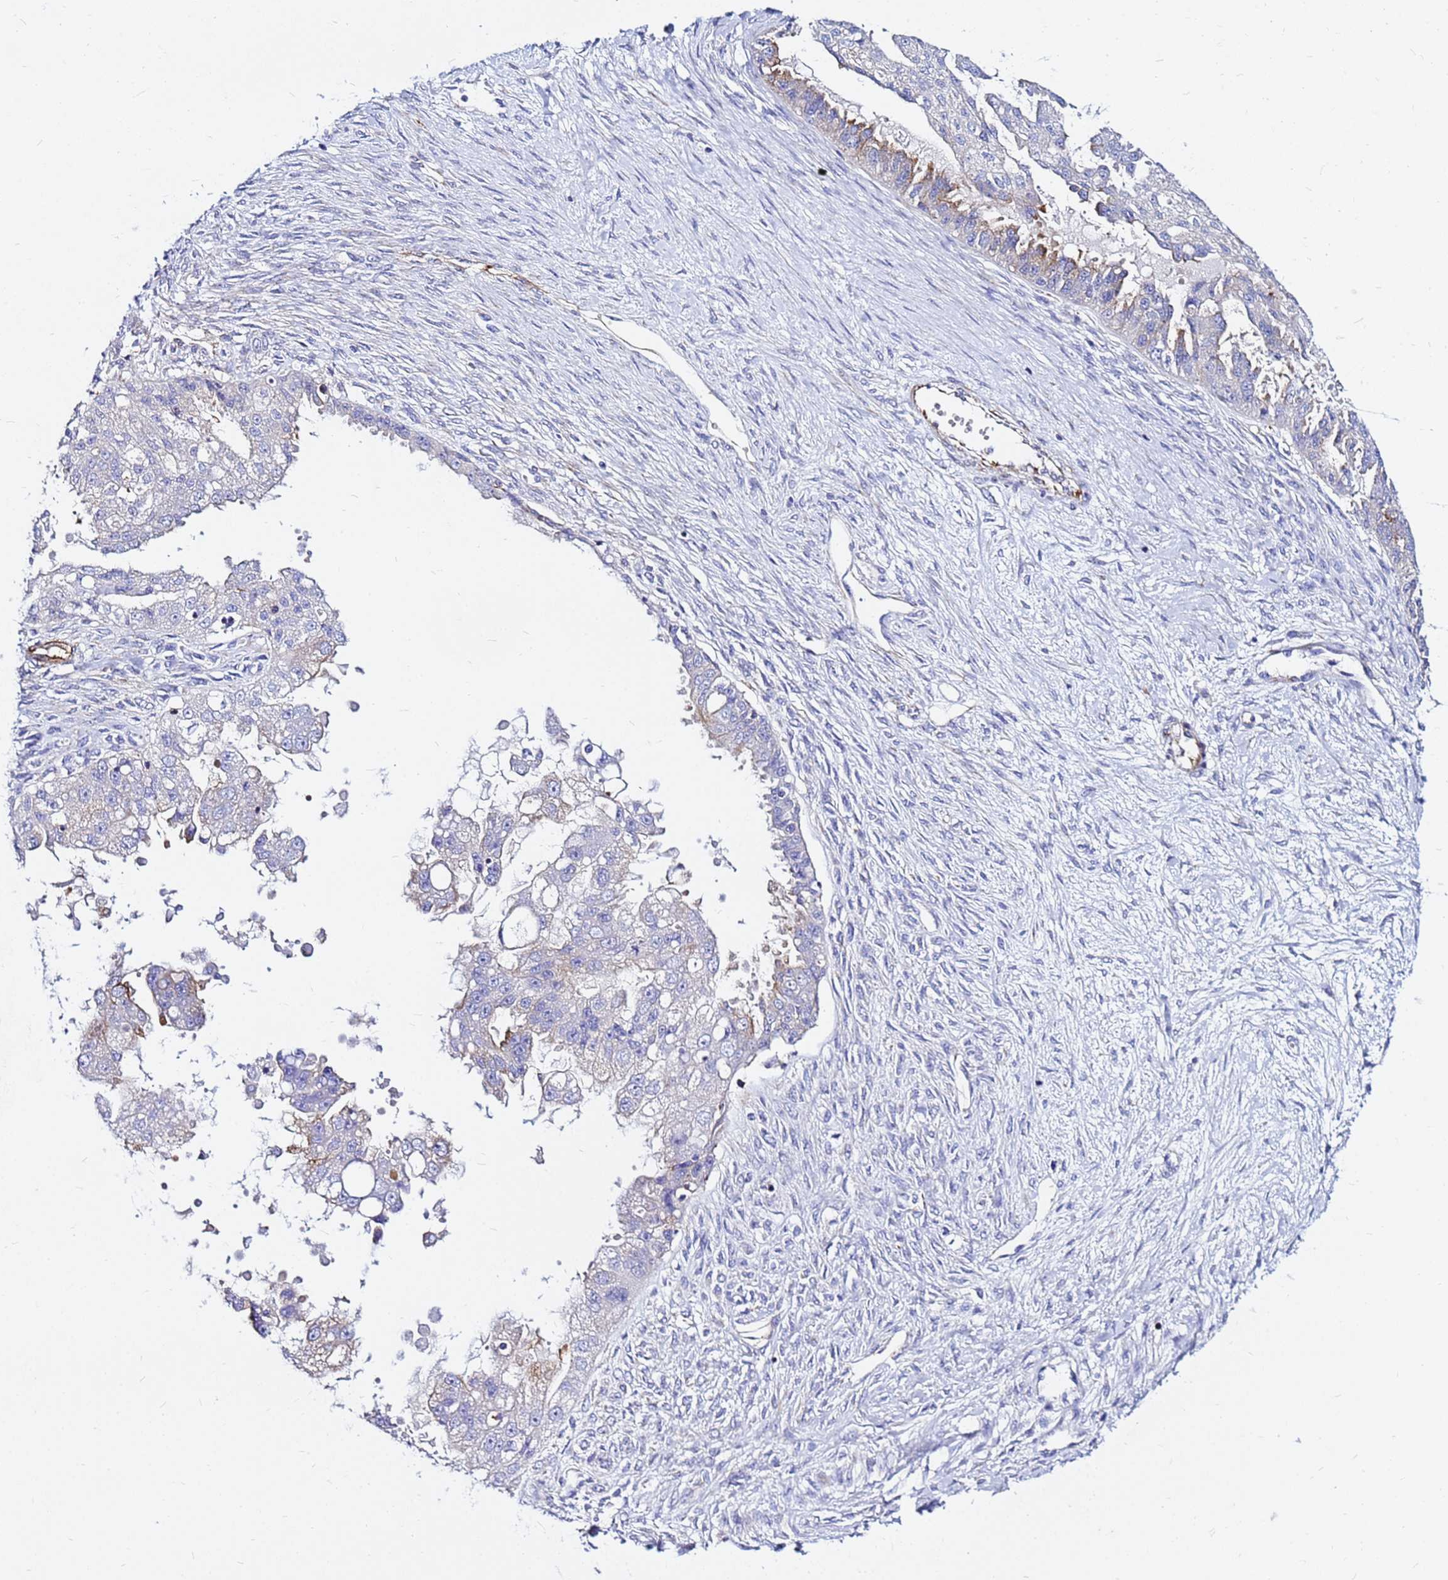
{"staining": {"intensity": "negative", "quantity": "none", "location": "none"}, "tissue": "ovarian cancer", "cell_type": "Tumor cells", "image_type": "cancer", "snomed": [{"axis": "morphology", "description": "Cystadenocarcinoma, serous, NOS"}, {"axis": "topography", "description": "Ovary"}], "caption": "DAB immunohistochemical staining of human serous cystadenocarcinoma (ovarian) reveals no significant expression in tumor cells.", "gene": "TUBA8", "patient": {"sex": "female", "age": 58}}